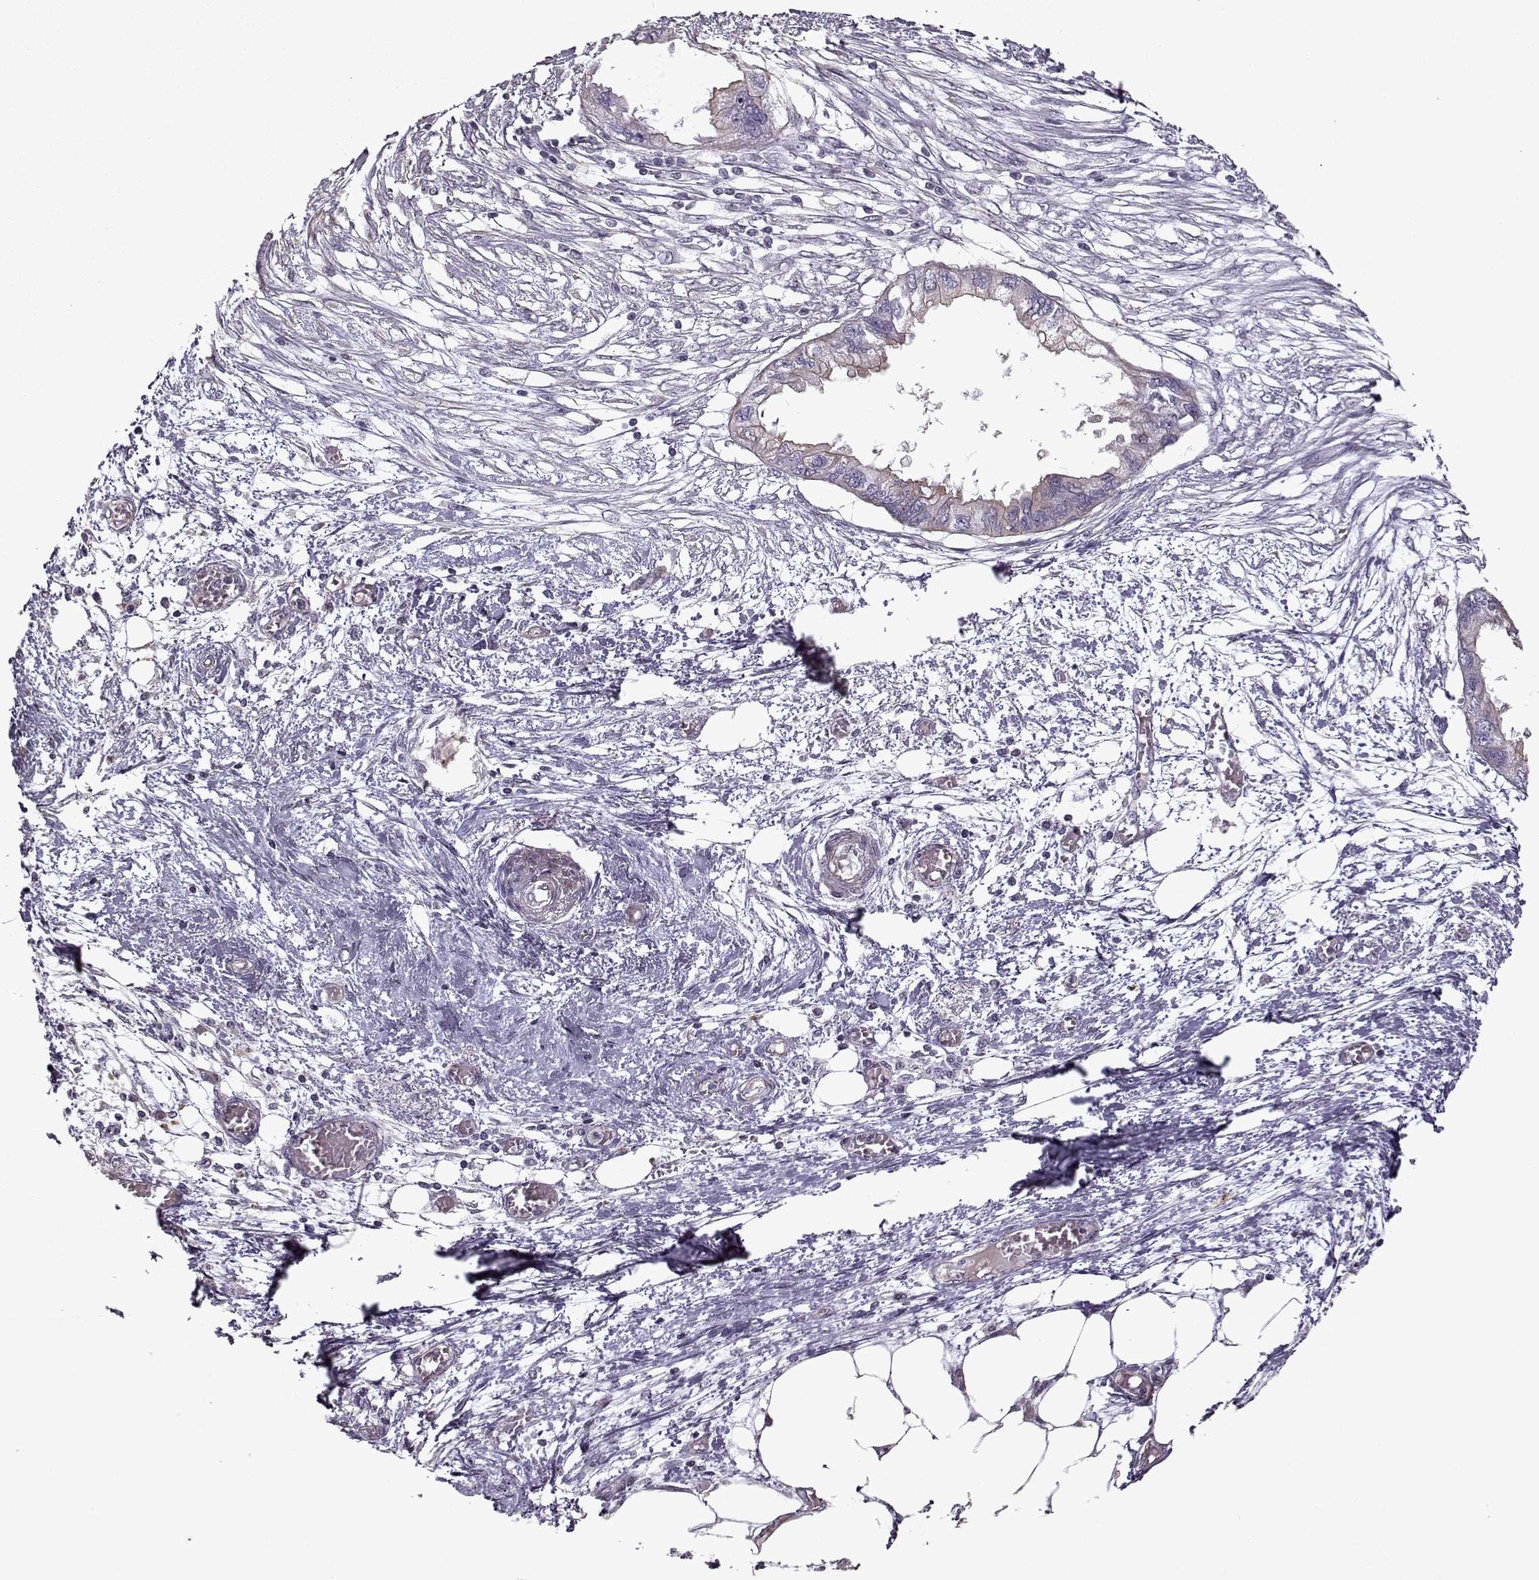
{"staining": {"intensity": "negative", "quantity": "none", "location": "none"}, "tissue": "endometrial cancer", "cell_type": "Tumor cells", "image_type": "cancer", "snomed": [{"axis": "morphology", "description": "Adenocarcinoma, NOS"}, {"axis": "morphology", "description": "Adenocarcinoma, metastatic, NOS"}, {"axis": "topography", "description": "Adipose tissue"}, {"axis": "topography", "description": "Endometrium"}], "caption": "A photomicrograph of human endometrial metastatic adenocarcinoma is negative for staining in tumor cells.", "gene": "KRT9", "patient": {"sex": "female", "age": 67}}